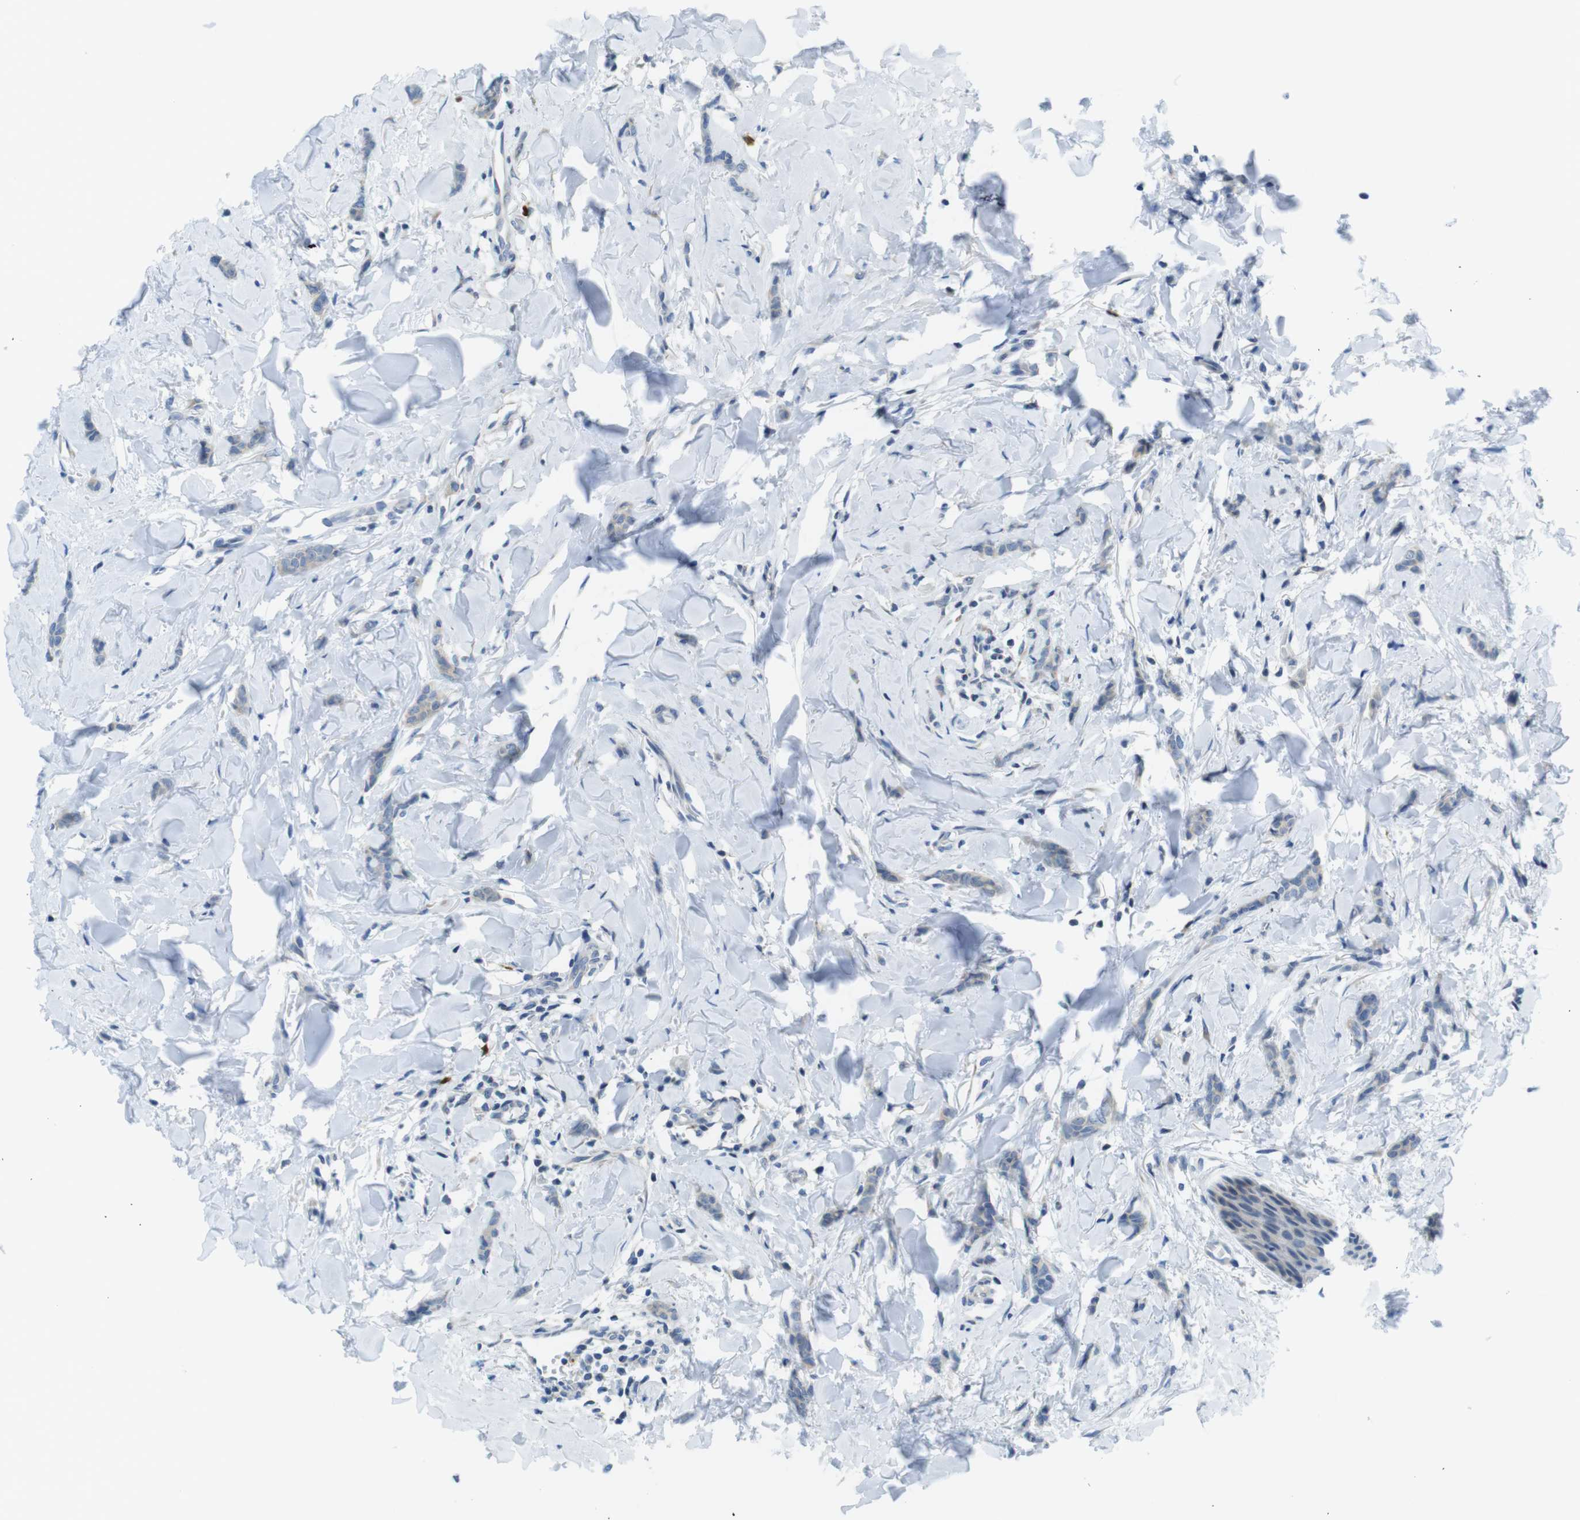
{"staining": {"intensity": "negative", "quantity": "none", "location": "none"}, "tissue": "breast cancer", "cell_type": "Tumor cells", "image_type": "cancer", "snomed": [{"axis": "morphology", "description": "Lobular carcinoma"}, {"axis": "topography", "description": "Skin"}, {"axis": "topography", "description": "Breast"}], "caption": "This is an immunohistochemistry image of breast cancer (lobular carcinoma). There is no staining in tumor cells.", "gene": "CLPTM1L", "patient": {"sex": "female", "age": 46}}